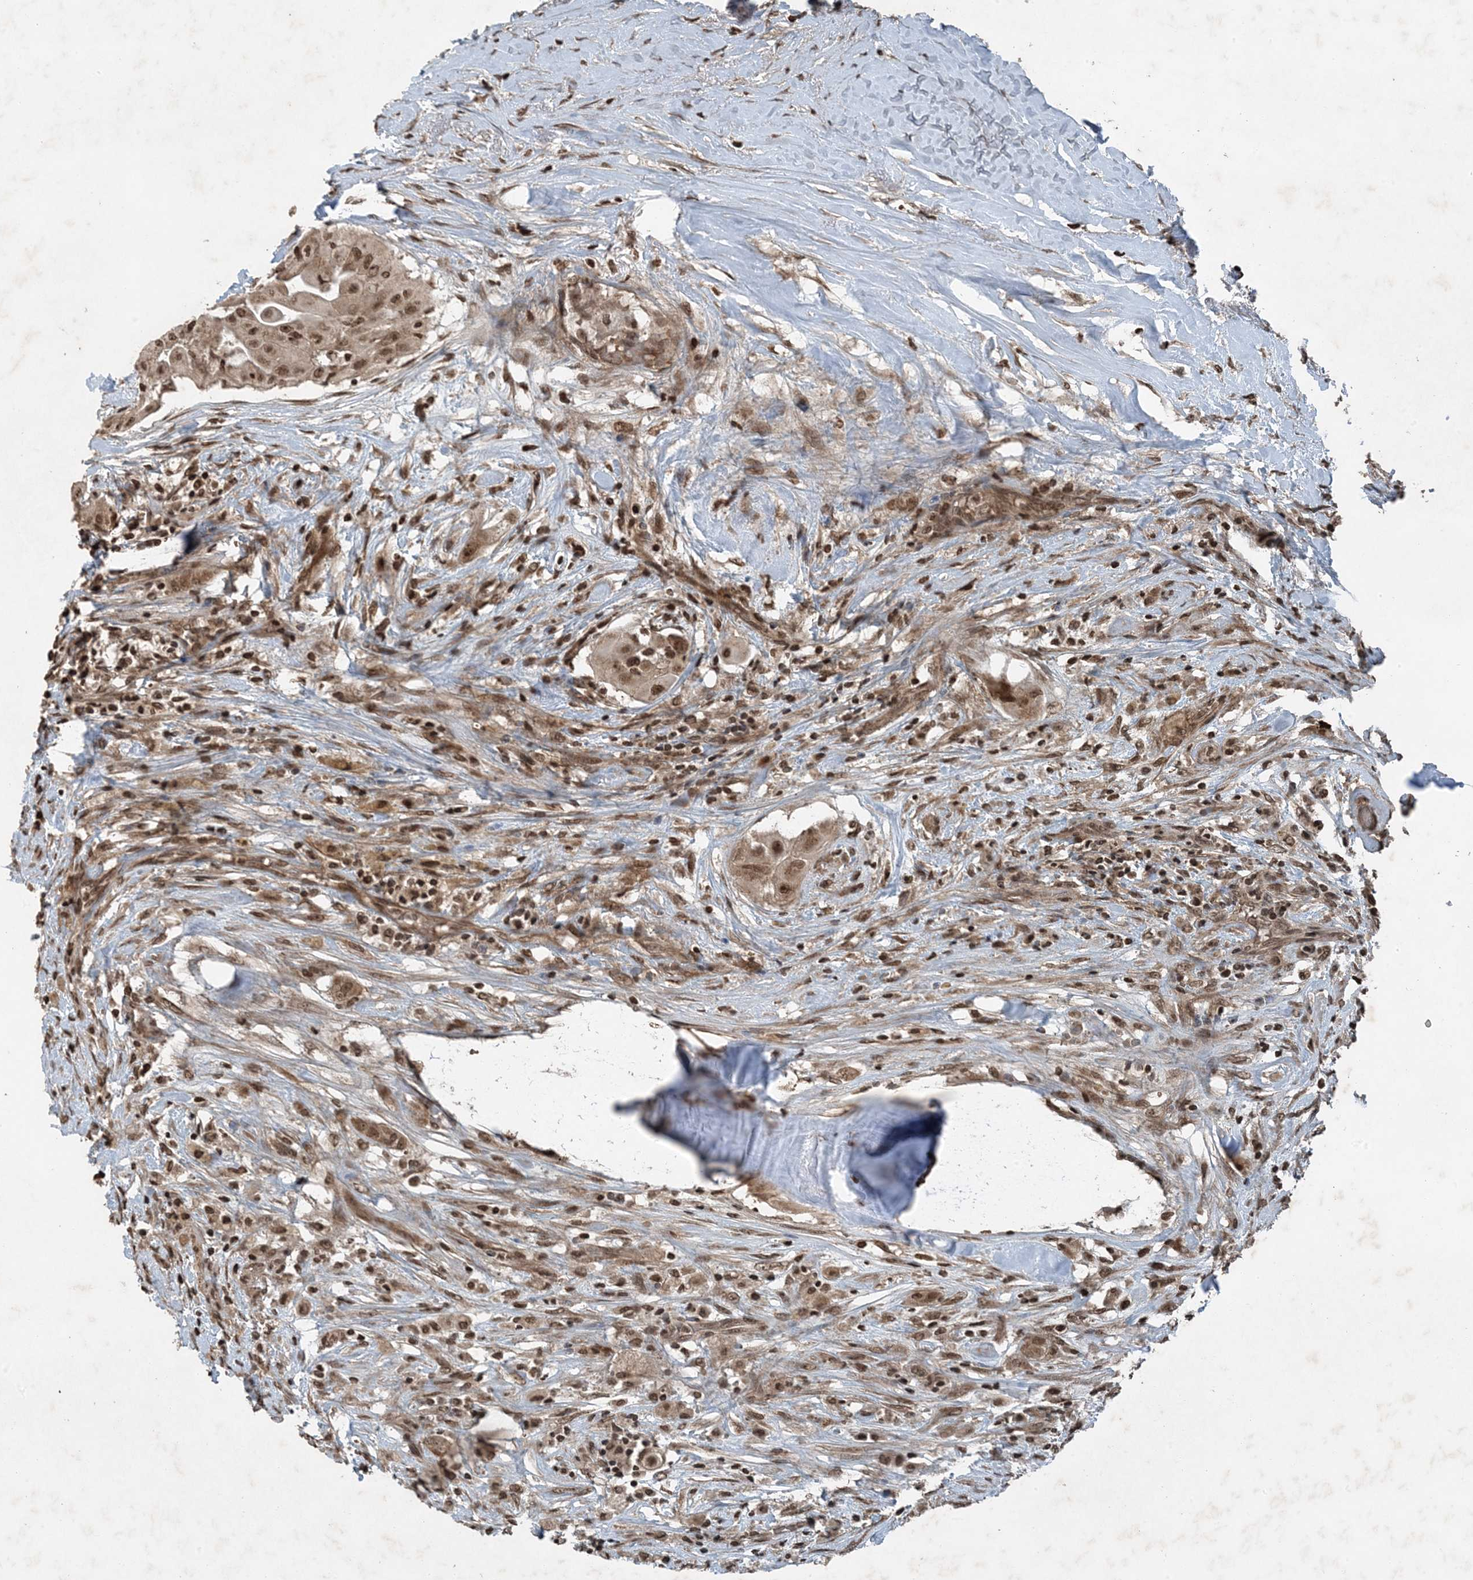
{"staining": {"intensity": "moderate", "quantity": ">75%", "location": "nuclear"}, "tissue": "thyroid cancer", "cell_type": "Tumor cells", "image_type": "cancer", "snomed": [{"axis": "morphology", "description": "Papillary adenocarcinoma, NOS"}, {"axis": "topography", "description": "Thyroid gland"}], "caption": "The immunohistochemical stain highlights moderate nuclear positivity in tumor cells of thyroid cancer tissue.", "gene": "ZFAND2B", "patient": {"sex": "female", "age": 59}}